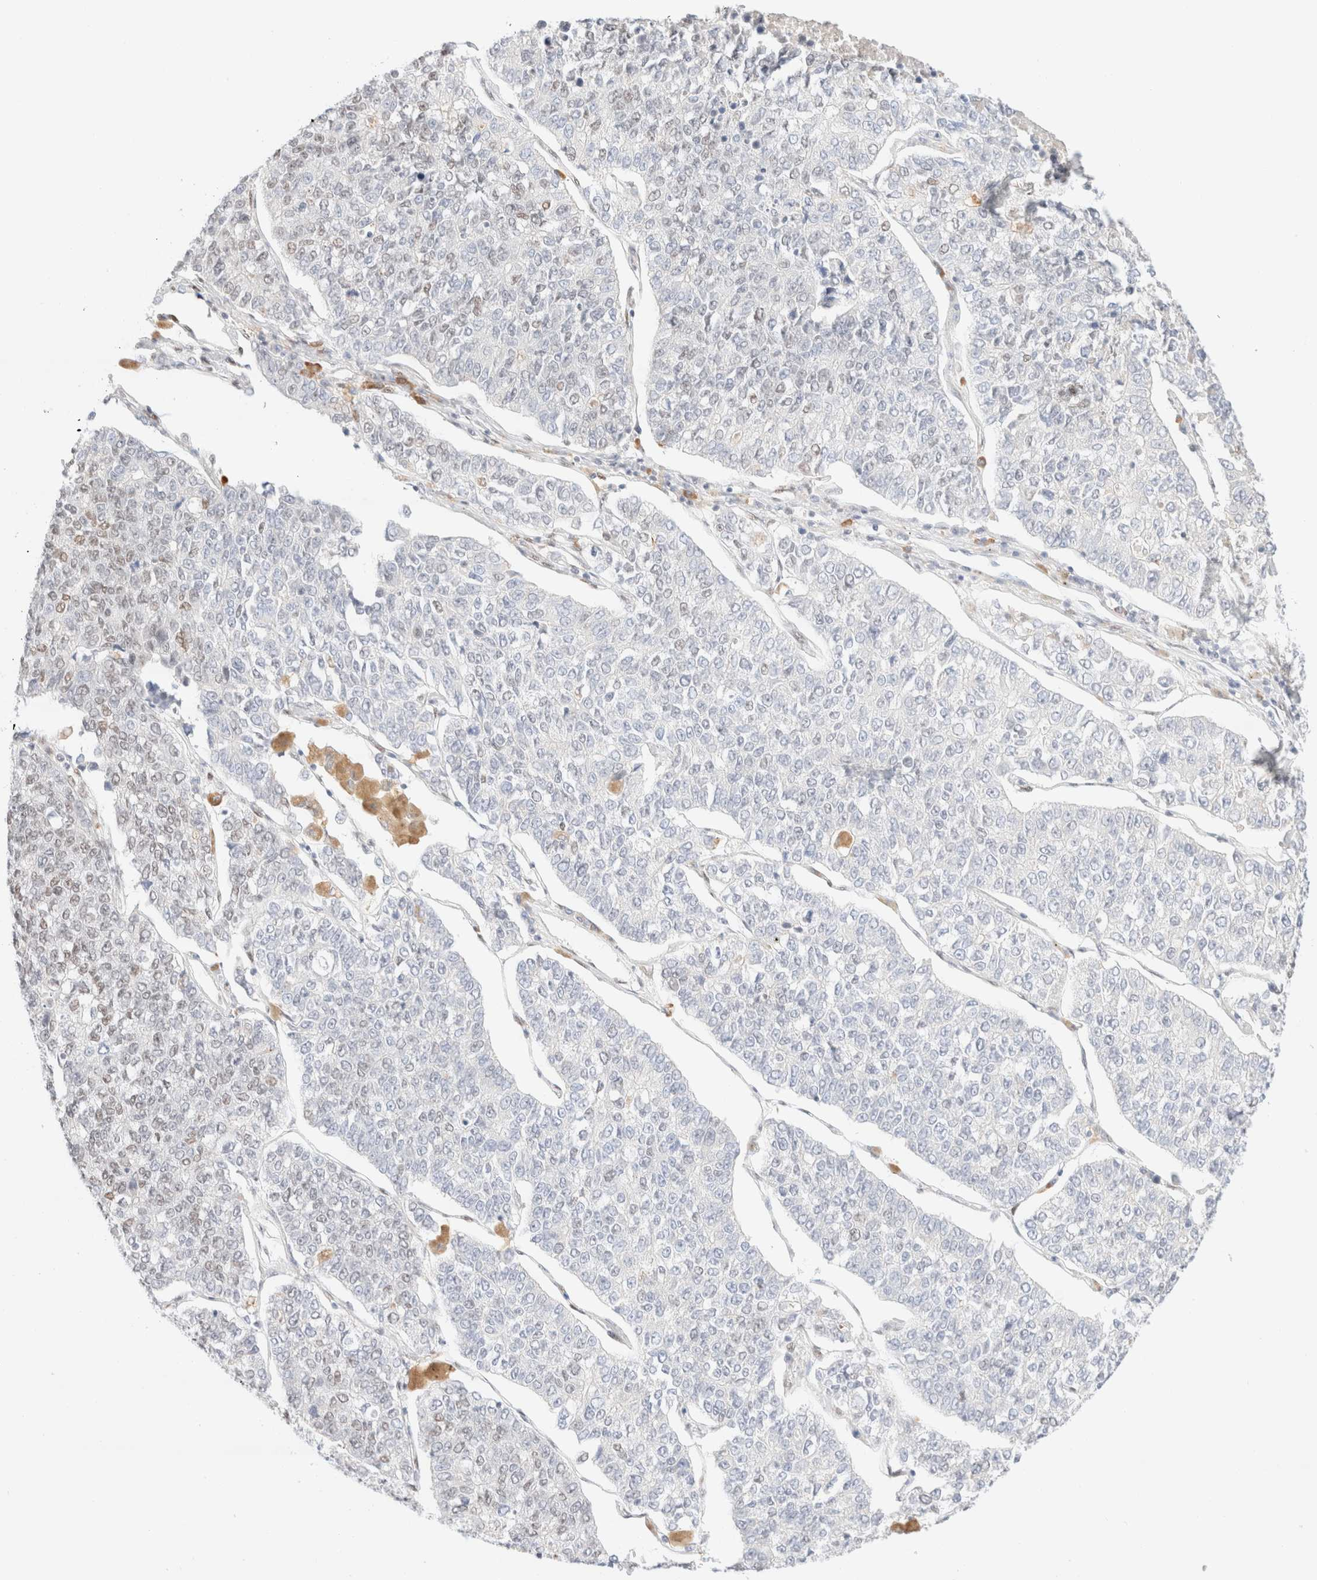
{"staining": {"intensity": "weak", "quantity": "<25%", "location": "nuclear"}, "tissue": "lung cancer", "cell_type": "Tumor cells", "image_type": "cancer", "snomed": [{"axis": "morphology", "description": "Adenocarcinoma, NOS"}, {"axis": "topography", "description": "Lung"}], "caption": "Histopathology image shows no significant protein expression in tumor cells of adenocarcinoma (lung).", "gene": "CIC", "patient": {"sex": "male", "age": 49}}